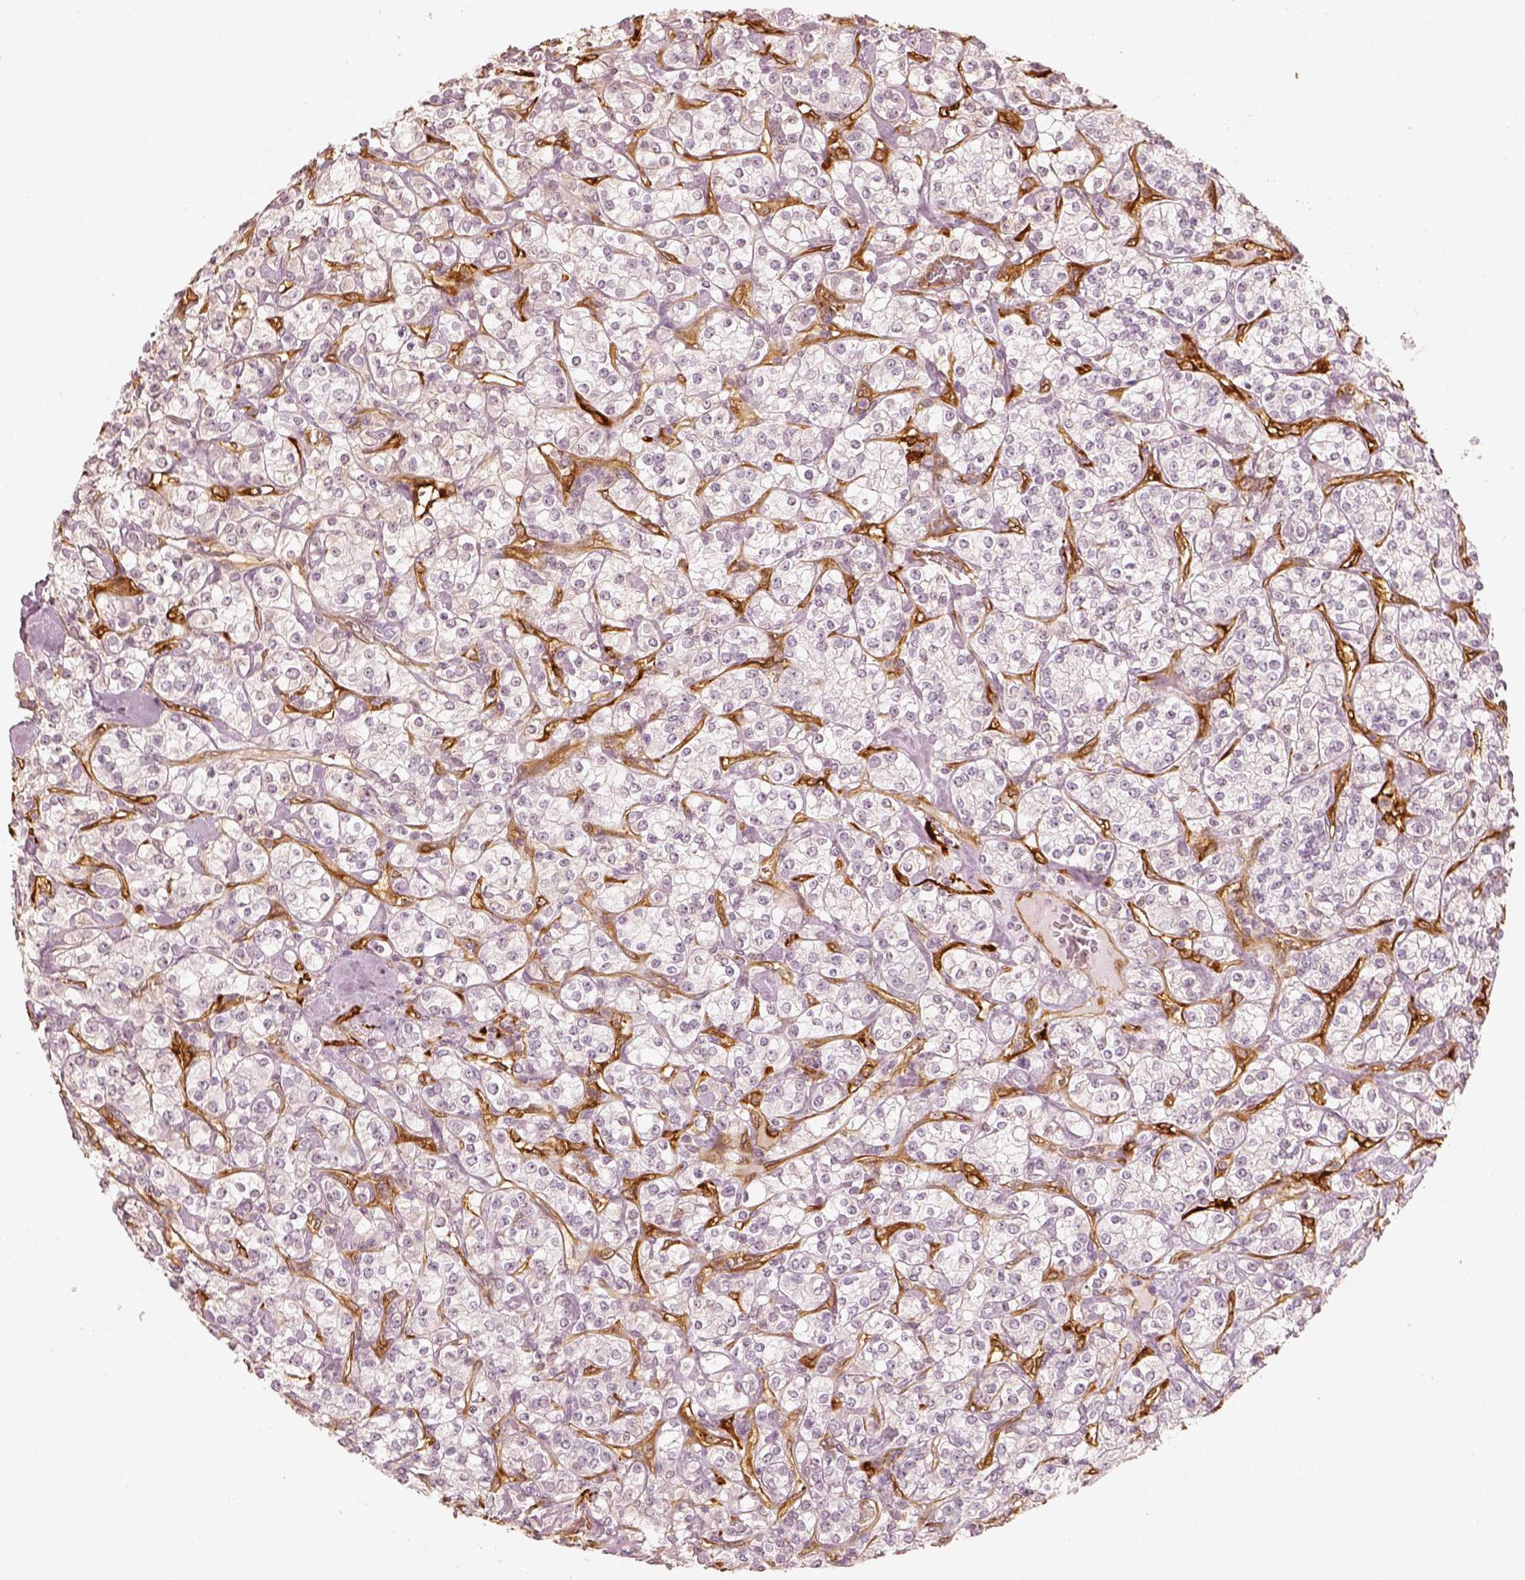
{"staining": {"intensity": "negative", "quantity": "none", "location": "none"}, "tissue": "renal cancer", "cell_type": "Tumor cells", "image_type": "cancer", "snomed": [{"axis": "morphology", "description": "Adenocarcinoma, NOS"}, {"axis": "topography", "description": "Kidney"}], "caption": "DAB (3,3'-diaminobenzidine) immunohistochemical staining of renal cancer (adenocarcinoma) displays no significant staining in tumor cells.", "gene": "FSCN1", "patient": {"sex": "male", "age": 77}}